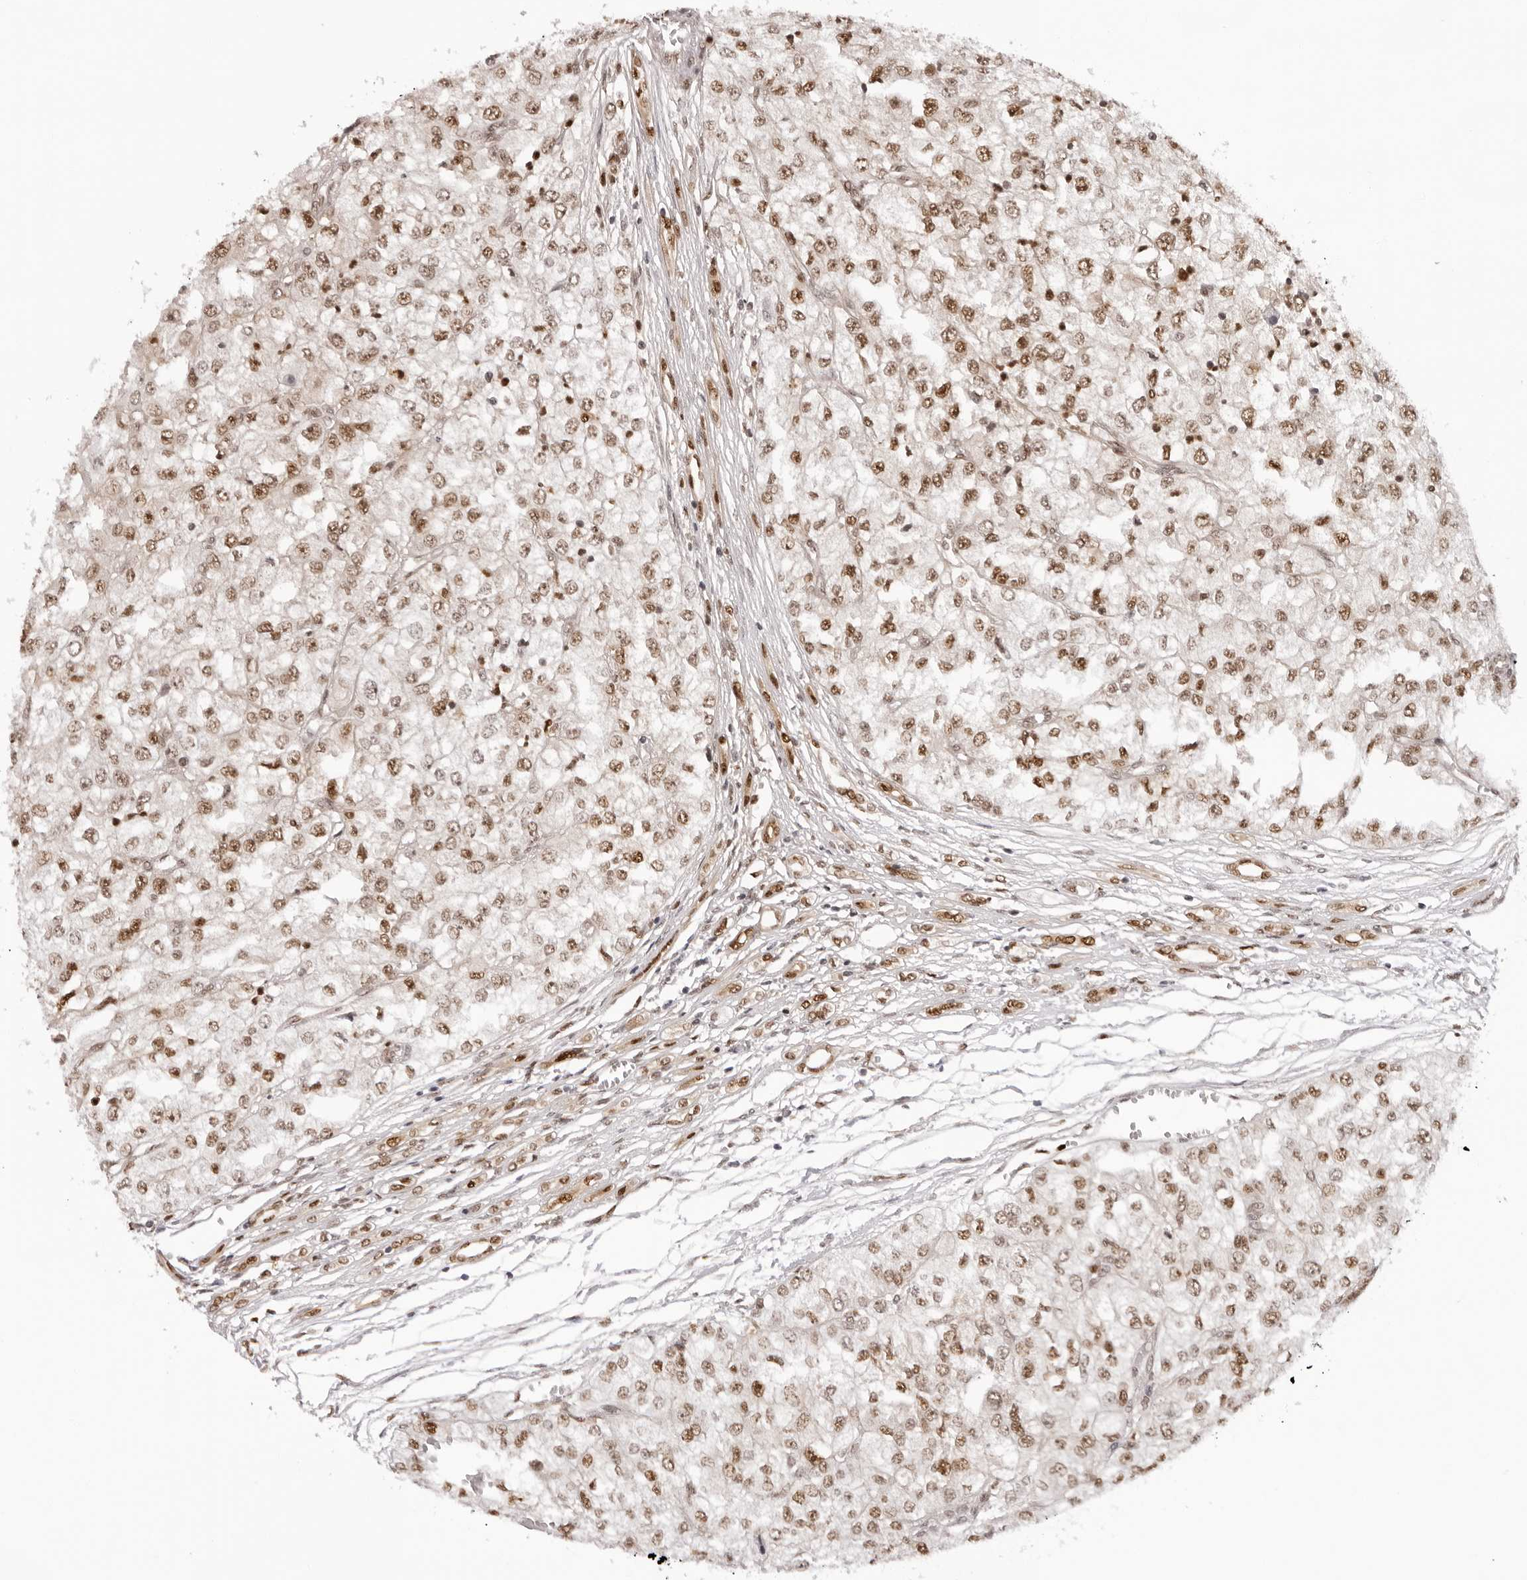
{"staining": {"intensity": "moderate", "quantity": ">75%", "location": "nuclear"}, "tissue": "renal cancer", "cell_type": "Tumor cells", "image_type": "cancer", "snomed": [{"axis": "morphology", "description": "Adenocarcinoma, NOS"}, {"axis": "topography", "description": "Kidney"}], "caption": "Immunohistochemical staining of human renal cancer (adenocarcinoma) shows medium levels of moderate nuclear expression in about >75% of tumor cells. Nuclei are stained in blue.", "gene": "HSPA4", "patient": {"sex": "female", "age": 54}}